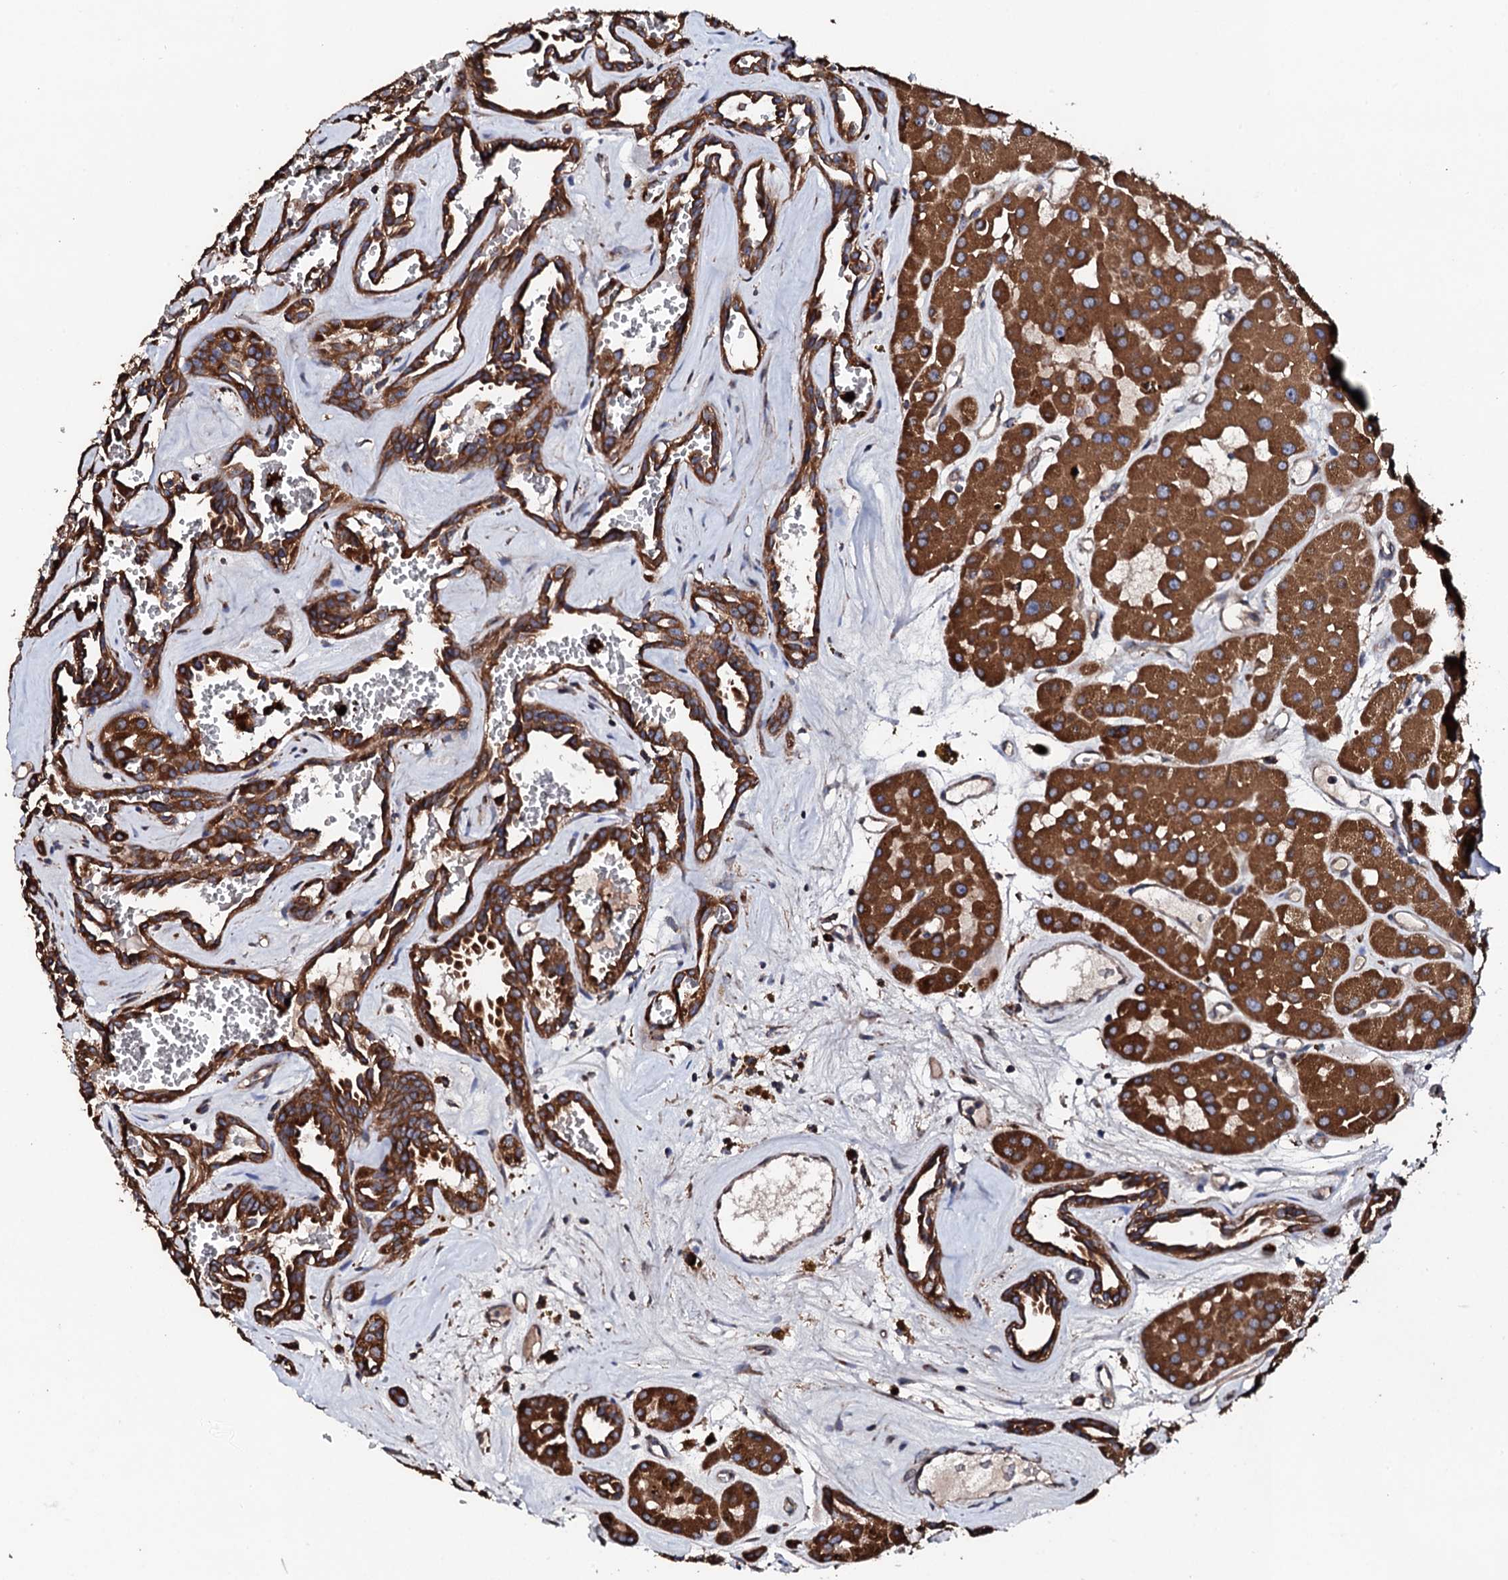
{"staining": {"intensity": "strong", "quantity": ">75%", "location": "cytoplasmic/membranous"}, "tissue": "renal cancer", "cell_type": "Tumor cells", "image_type": "cancer", "snomed": [{"axis": "morphology", "description": "Carcinoma, NOS"}, {"axis": "topography", "description": "Kidney"}], "caption": "IHC (DAB (3,3'-diaminobenzidine)) staining of human carcinoma (renal) shows strong cytoplasmic/membranous protein staining in approximately >75% of tumor cells.", "gene": "CKAP5", "patient": {"sex": "female", "age": 75}}